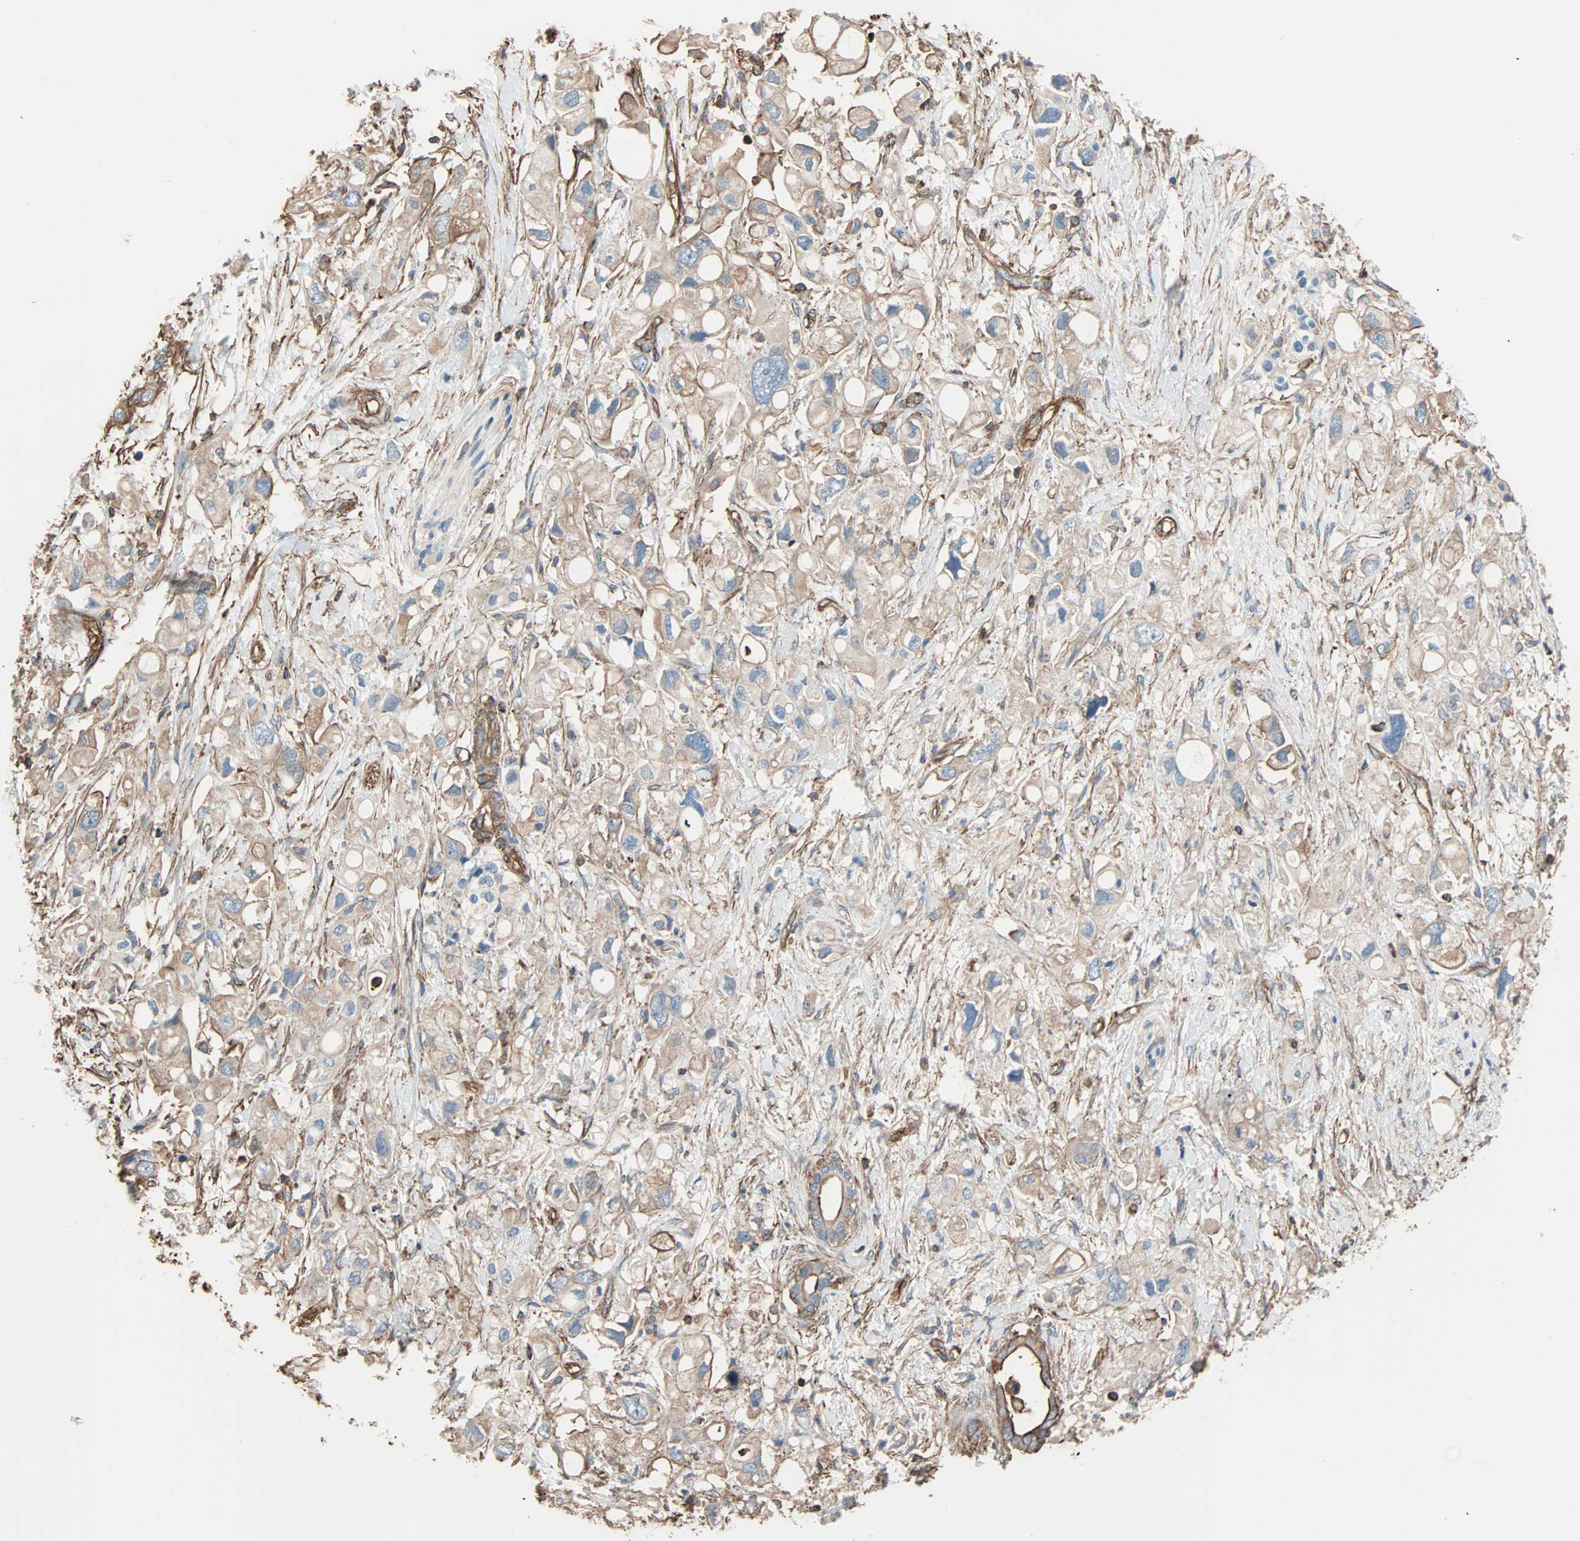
{"staining": {"intensity": "weak", "quantity": ">75%", "location": "cytoplasmic/membranous"}, "tissue": "pancreatic cancer", "cell_type": "Tumor cells", "image_type": "cancer", "snomed": [{"axis": "morphology", "description": "Adenocarcinoma, NOS"}, {"axis": "topography", "description": "Pancreas"}], "caption": "Protein staining of adenocarcinoma (pancreatic) tissue demonstrates weak cytoplasmic/membranous positivity in about >75% of tumor cells. (Stains: DAB in brown, nuclei in blue, Microscopy: brightfield microscopy at high magnification).", "gene": "GALNT10", "patient": {"sex": "female", "age": 56}}